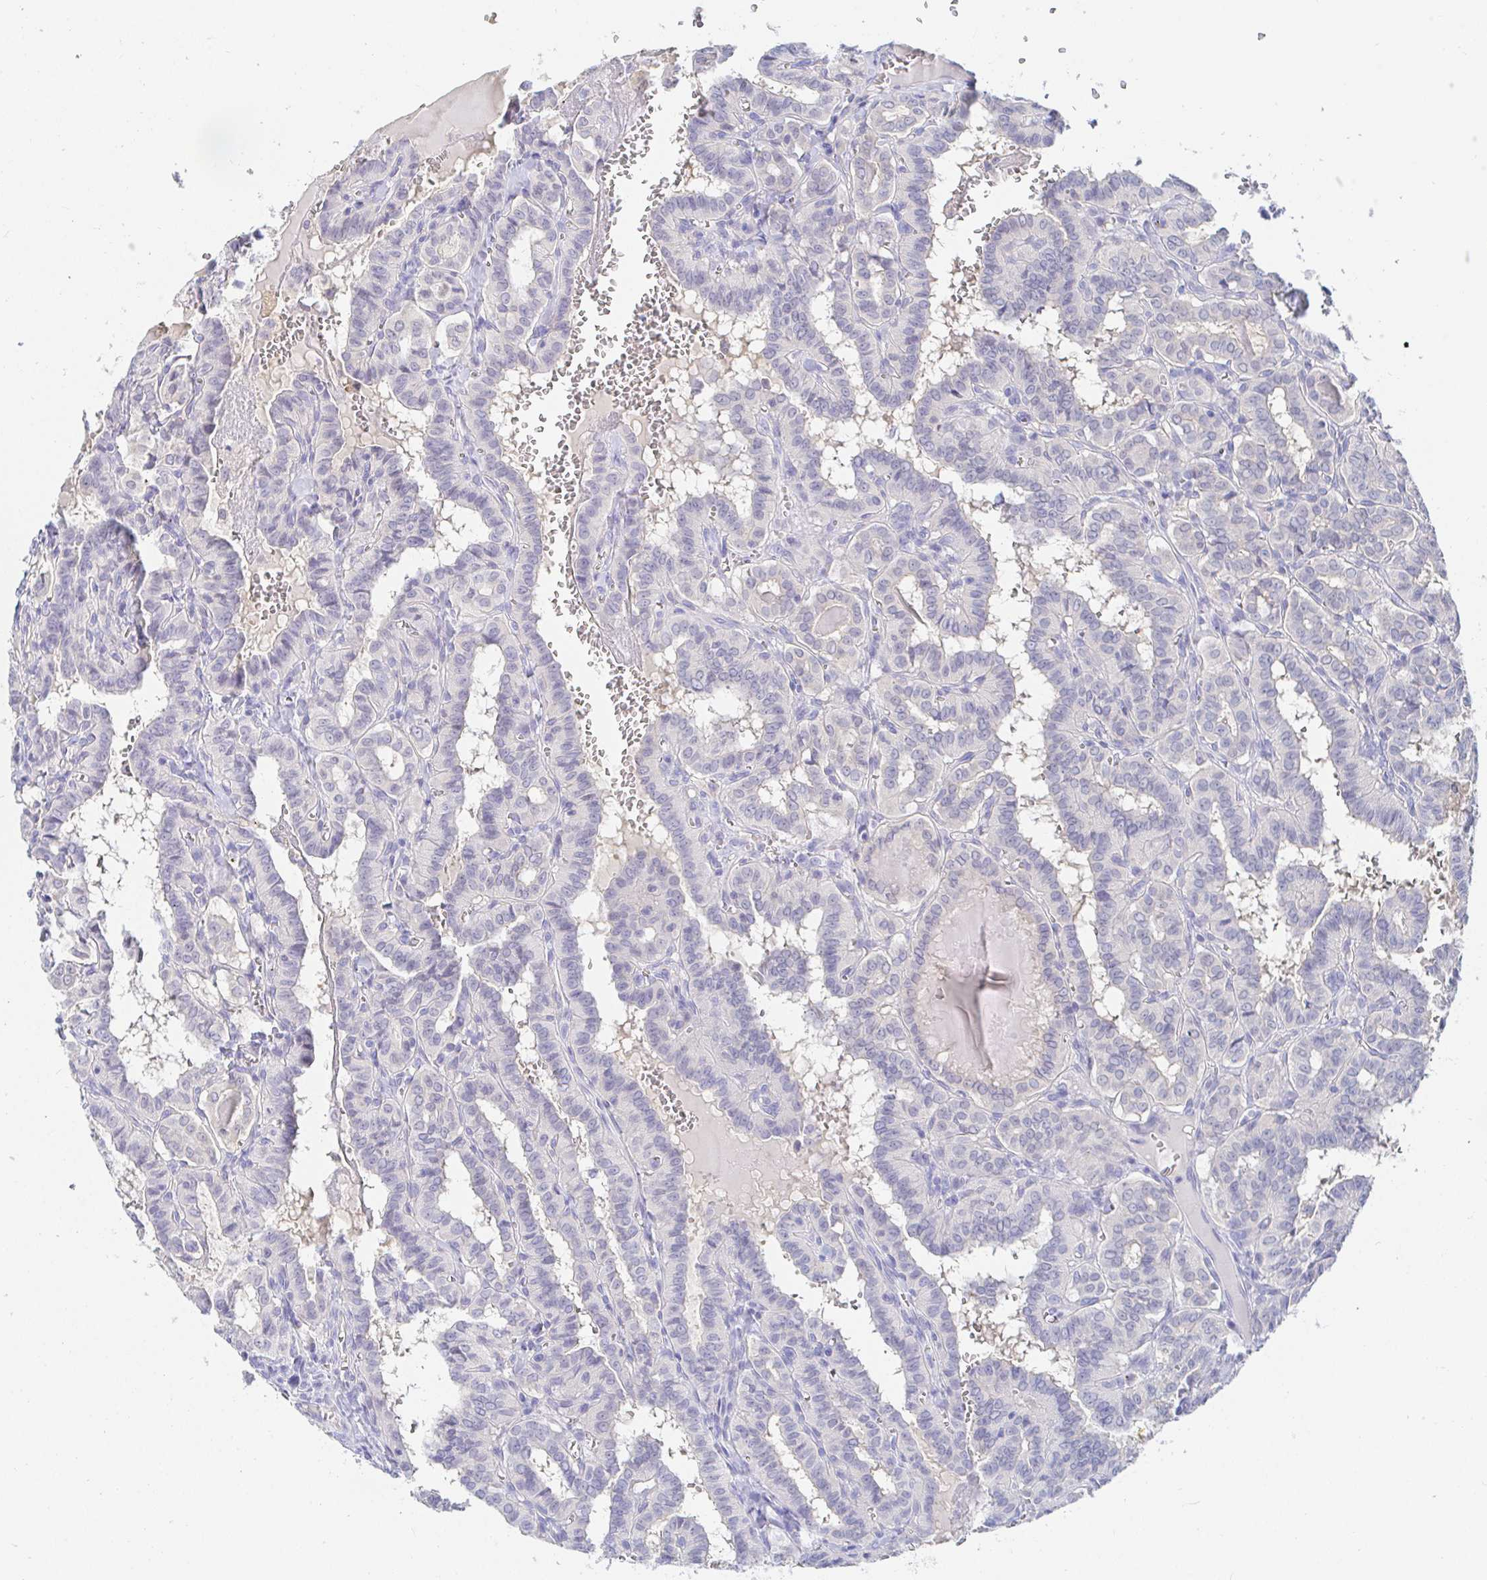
{"staining": {"intensity": "negative", "quantity": "none", "location": "none"}, "tissue": "thyroid cancer", "cell_type": "Tumor cells", "image_type": "cancer", "snomed": [{"axis": "morphology", "description": "Papillary adenocarcinoma, NOS"}, {"axis": "topography", "description": "Thyroid gland"}], "caption": "A micrograph of human thyroid cancer is negative for staining in tumor cells.", "gene": "PDE6B", "patient": {"sex": "female", "age": 21}}